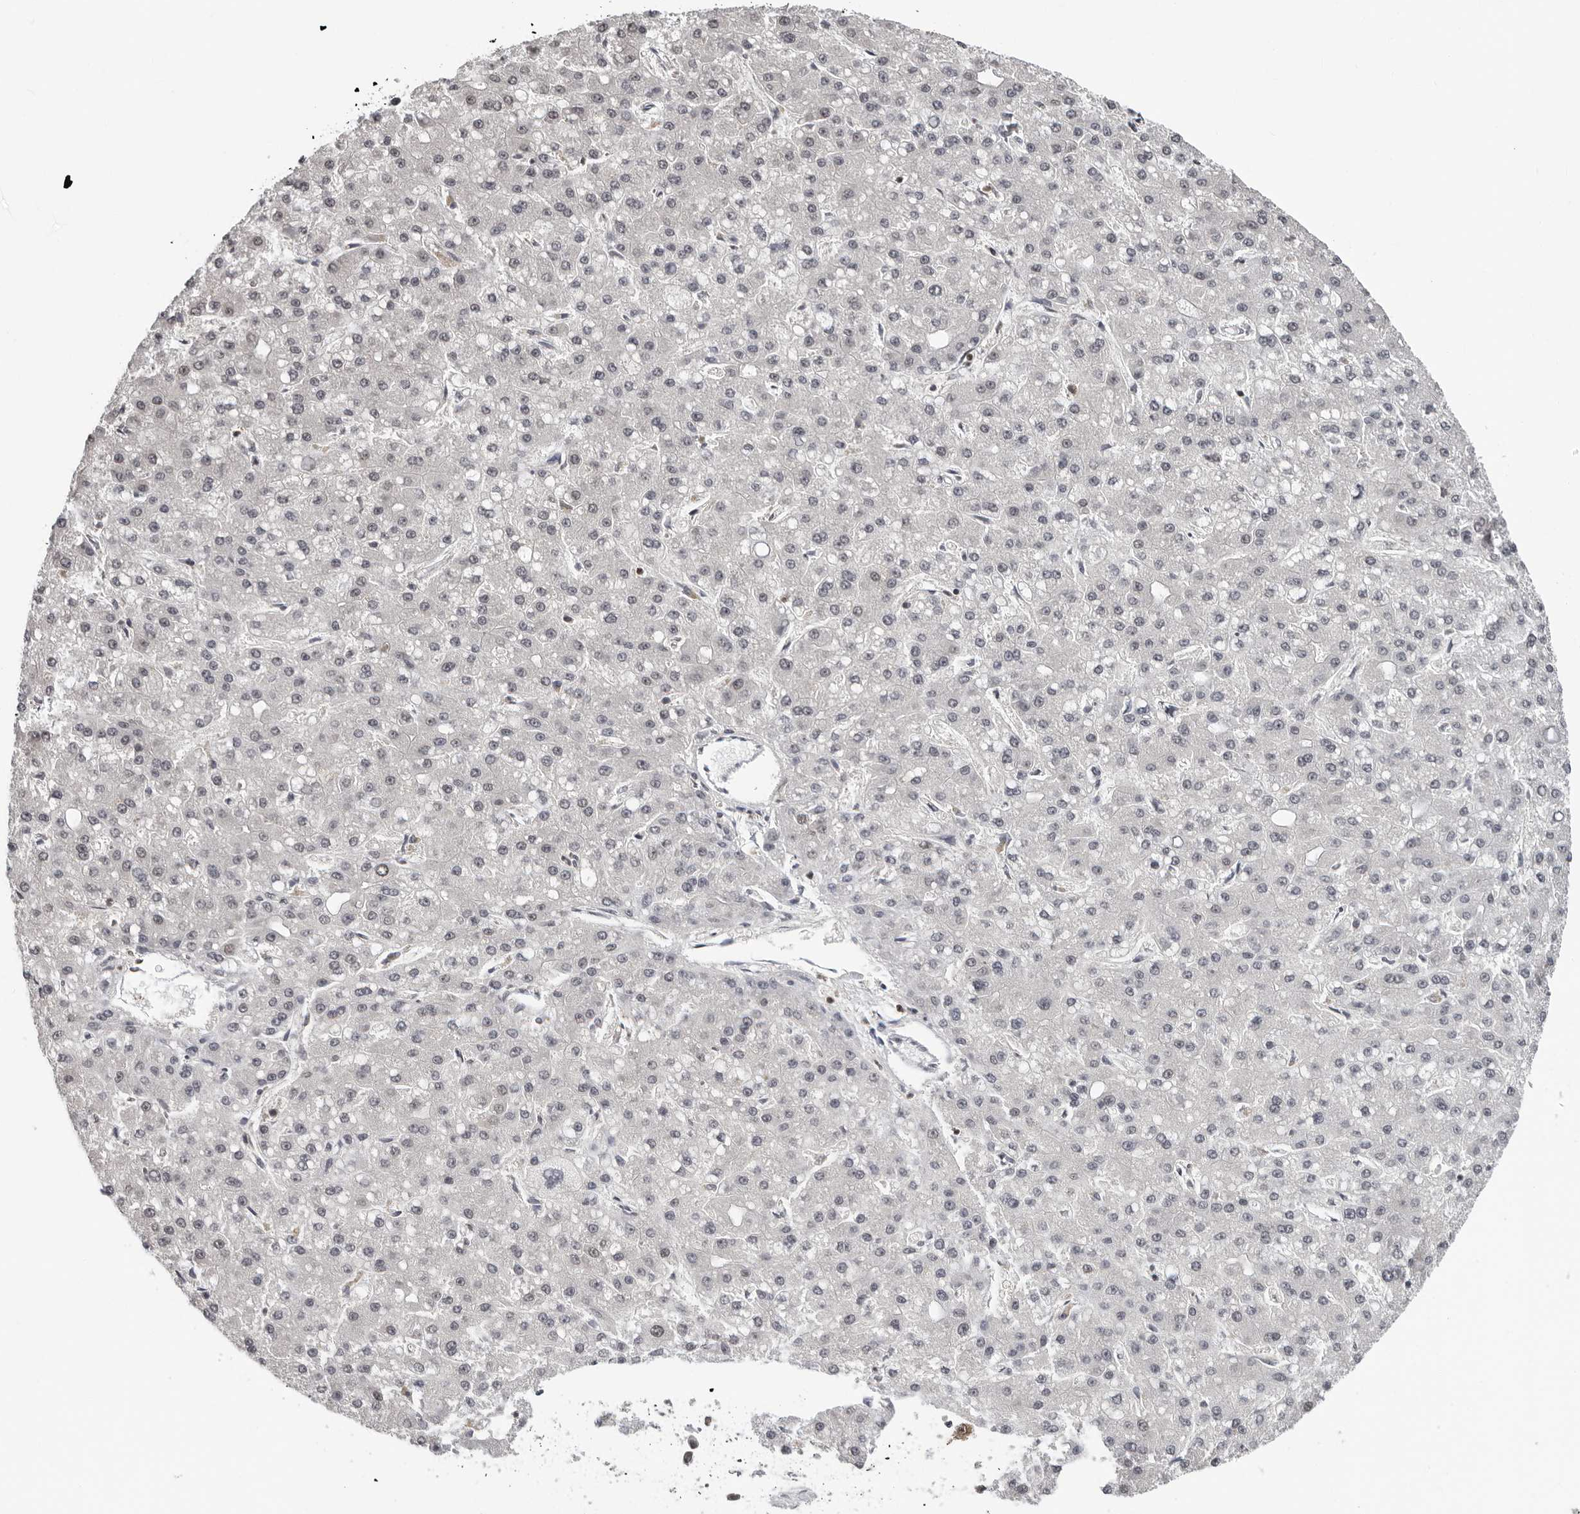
{"staining": {"intensity": "negative", "quantity": "none", "location": "none"}, "tissue": "liver cancer", "cell_type": "Tumor cells", "image_type": "cancer", "snomed": [{"axis": "morphology", "description": "Carcinoma, Hepatocellular, NOS"}, {"axis": "topography", "description": "Liver"}], "caption": "This photomicrograph is of liver hepatocellular carcinoma stained with immunohistochemistry to label a protein in brown with the nuclei are counter-stained blue. There is no staining in tumor cells.", "gene": "HSPH1", "patient": {"sex": "male", "age": 67}}